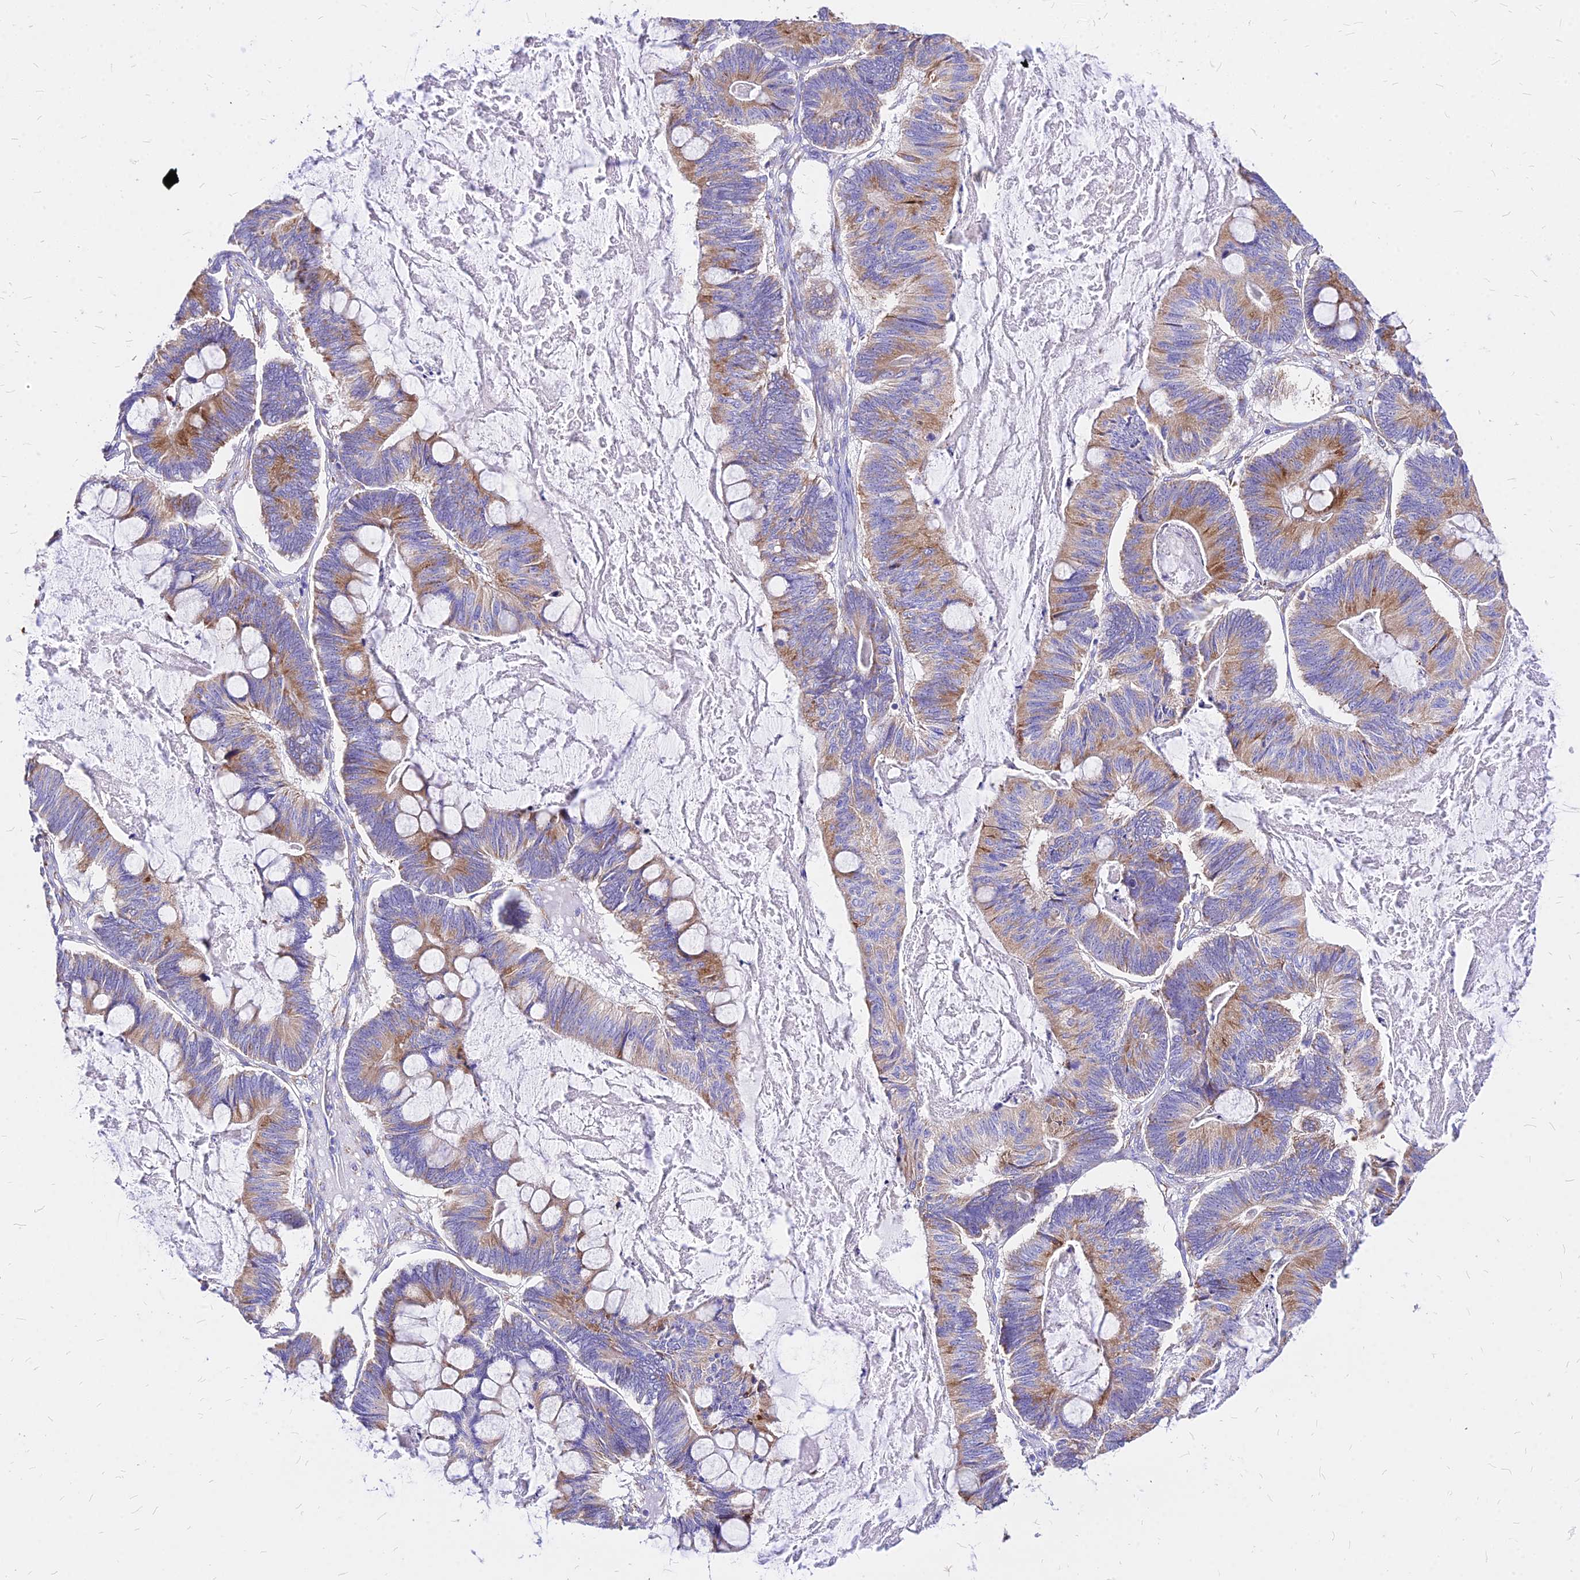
{"staining": {"intensity": "moderate", "quantity": ">75%", "location": "cytoplasmic/membranous"}, "tissue": "ovarian cancer", "cell_type": "Tumor cells", "image_type": "cancer", "snomed": [{"axis": "morphology", "description": "Cystadenocarcinoma, mucinous, NOS"}, {"axis": "topography", "description": "Ovary"}], "caption": "Tumor cells reveal moderate cytoplasmic/membranous staining in about >75% of cells in mucinous cystadenocarcinoma (ovarian). (DAB IHC with brightfield microscopy, high magnification).", "gene": "RPL19", "patient": {"sex": "female", "age": 61}}